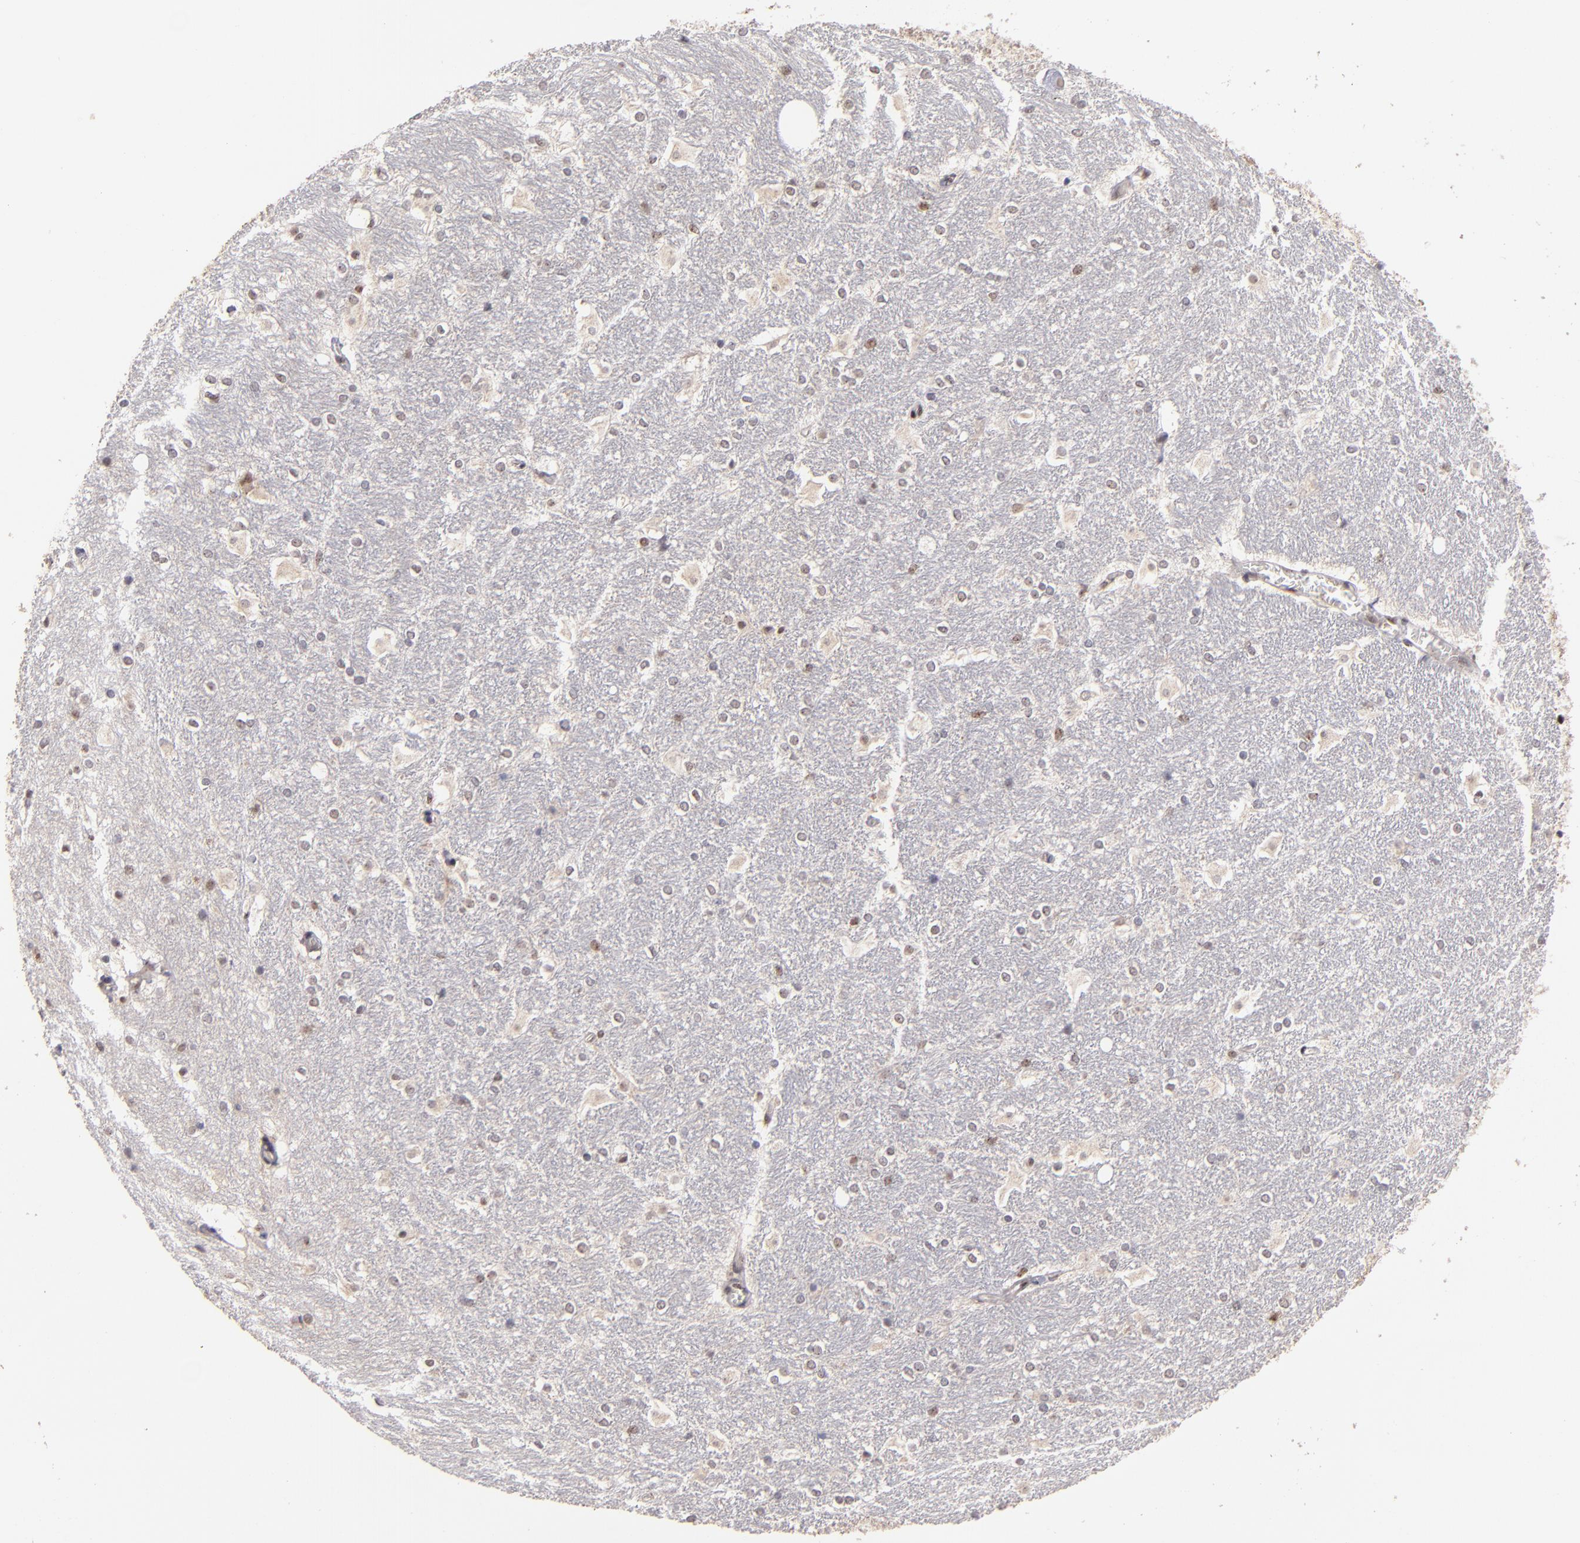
{"staining": {"intensity": "weak", "quantity": "<25%", "location": "cytoplasmic/membranous"}, "tissue": "hippocampus", "cell_type": "Glial cells", "image_type": "normal", "snomed": [{"axis": "morphology", "description": "Normal tissue, NOS"}, {"axis": "topography", "description": "Hippocampus"}], "caption": "DAB (3,3'-diaminobenzidine) immunohistochemical staining of normal human hippocampus shows no significant expression in glial cells. (DAB immunohistochemistry (IHC), high magnification).", "gene": "PCNX4", "patient": {"sex": "female", "age": 19}}